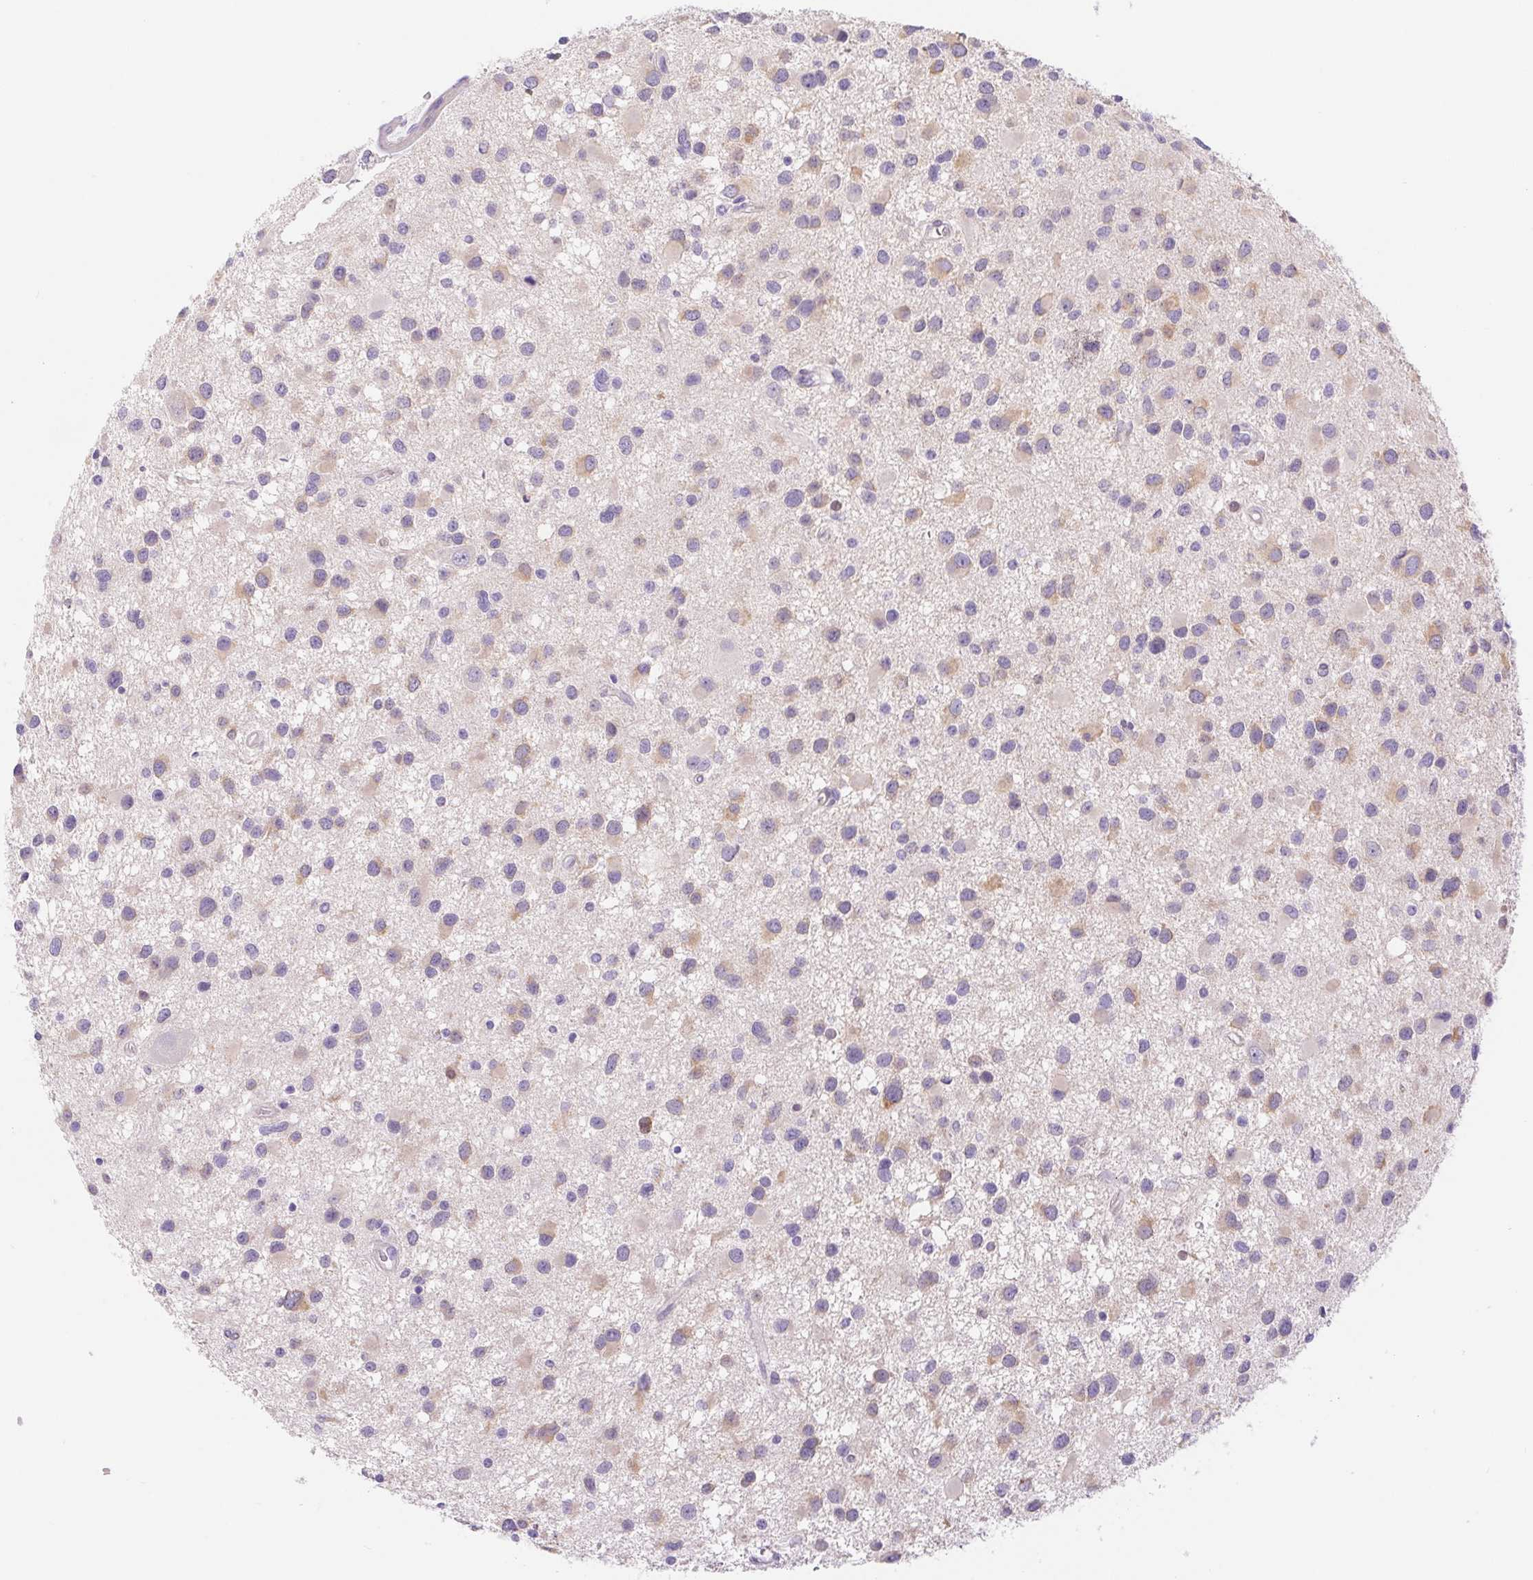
{"staining": {"intensity": "weak", "quantity": "<25%", "location": "cytoplasmic/membranous"}, "tissue": "glioma", "cell_type": "Tumor cells", "image_type": "cancer", "snomed": [{"axis": "morphology", "description": "Glioma, malignant, Low grade"}, {"axis": "topography", "description": "Brain"}], "caption": "Immunohistochemistry (IHC) histopathology image of neoplastic tissue: human low-grade glioma (malignant) stained with DAB (3,3'-diaminobenzidine) displays no significant protein positivity in tumor cells.", "gene": "DYNC2LI1", "patient": {"sex": "female", "age": 32}}